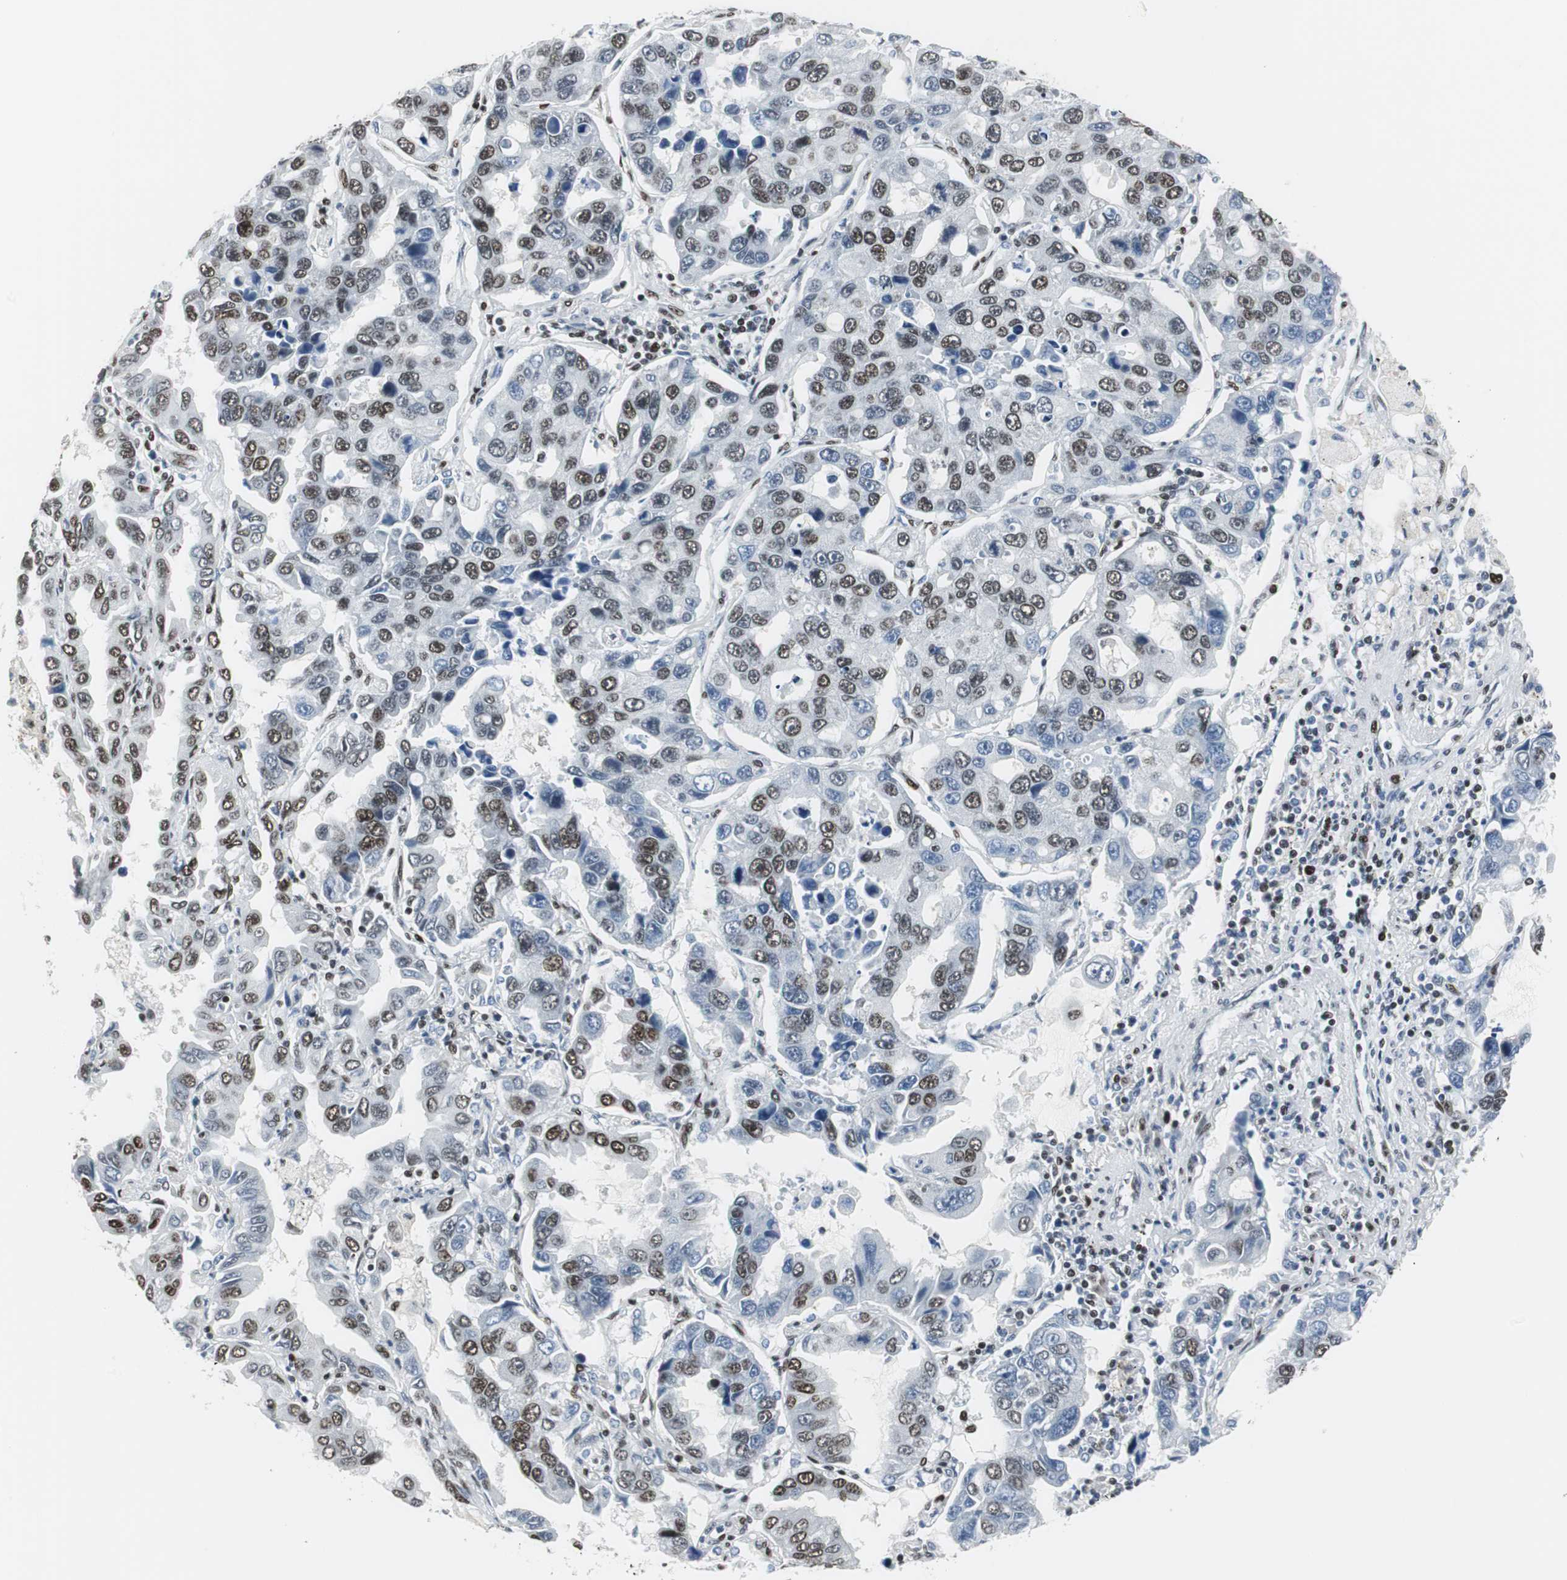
{"staining": {"intensity": "moderate", "quantity": "25%-75%", "location": "nuclear"}, "tissue": "lung cancer", "cell_type": "Tumor cells", "image_type": "cancer", "snomed": [{"axis": "morphology", "description": "Adenocarcinoma, NOS"}, {"axis": "topography", "description": "Lung"}], "caption": "Brown immunohistochemical staining in human lung adenocarcinoma demonstrates moderate nuclear staining in about 25%-75% of tumor cells. (DAB (3,3'-diaminobenzidine) IHC with brightfield microscopy, high magnification).", "gene": "MEF2D", "patient": {"sex": "male", "age": 64}}